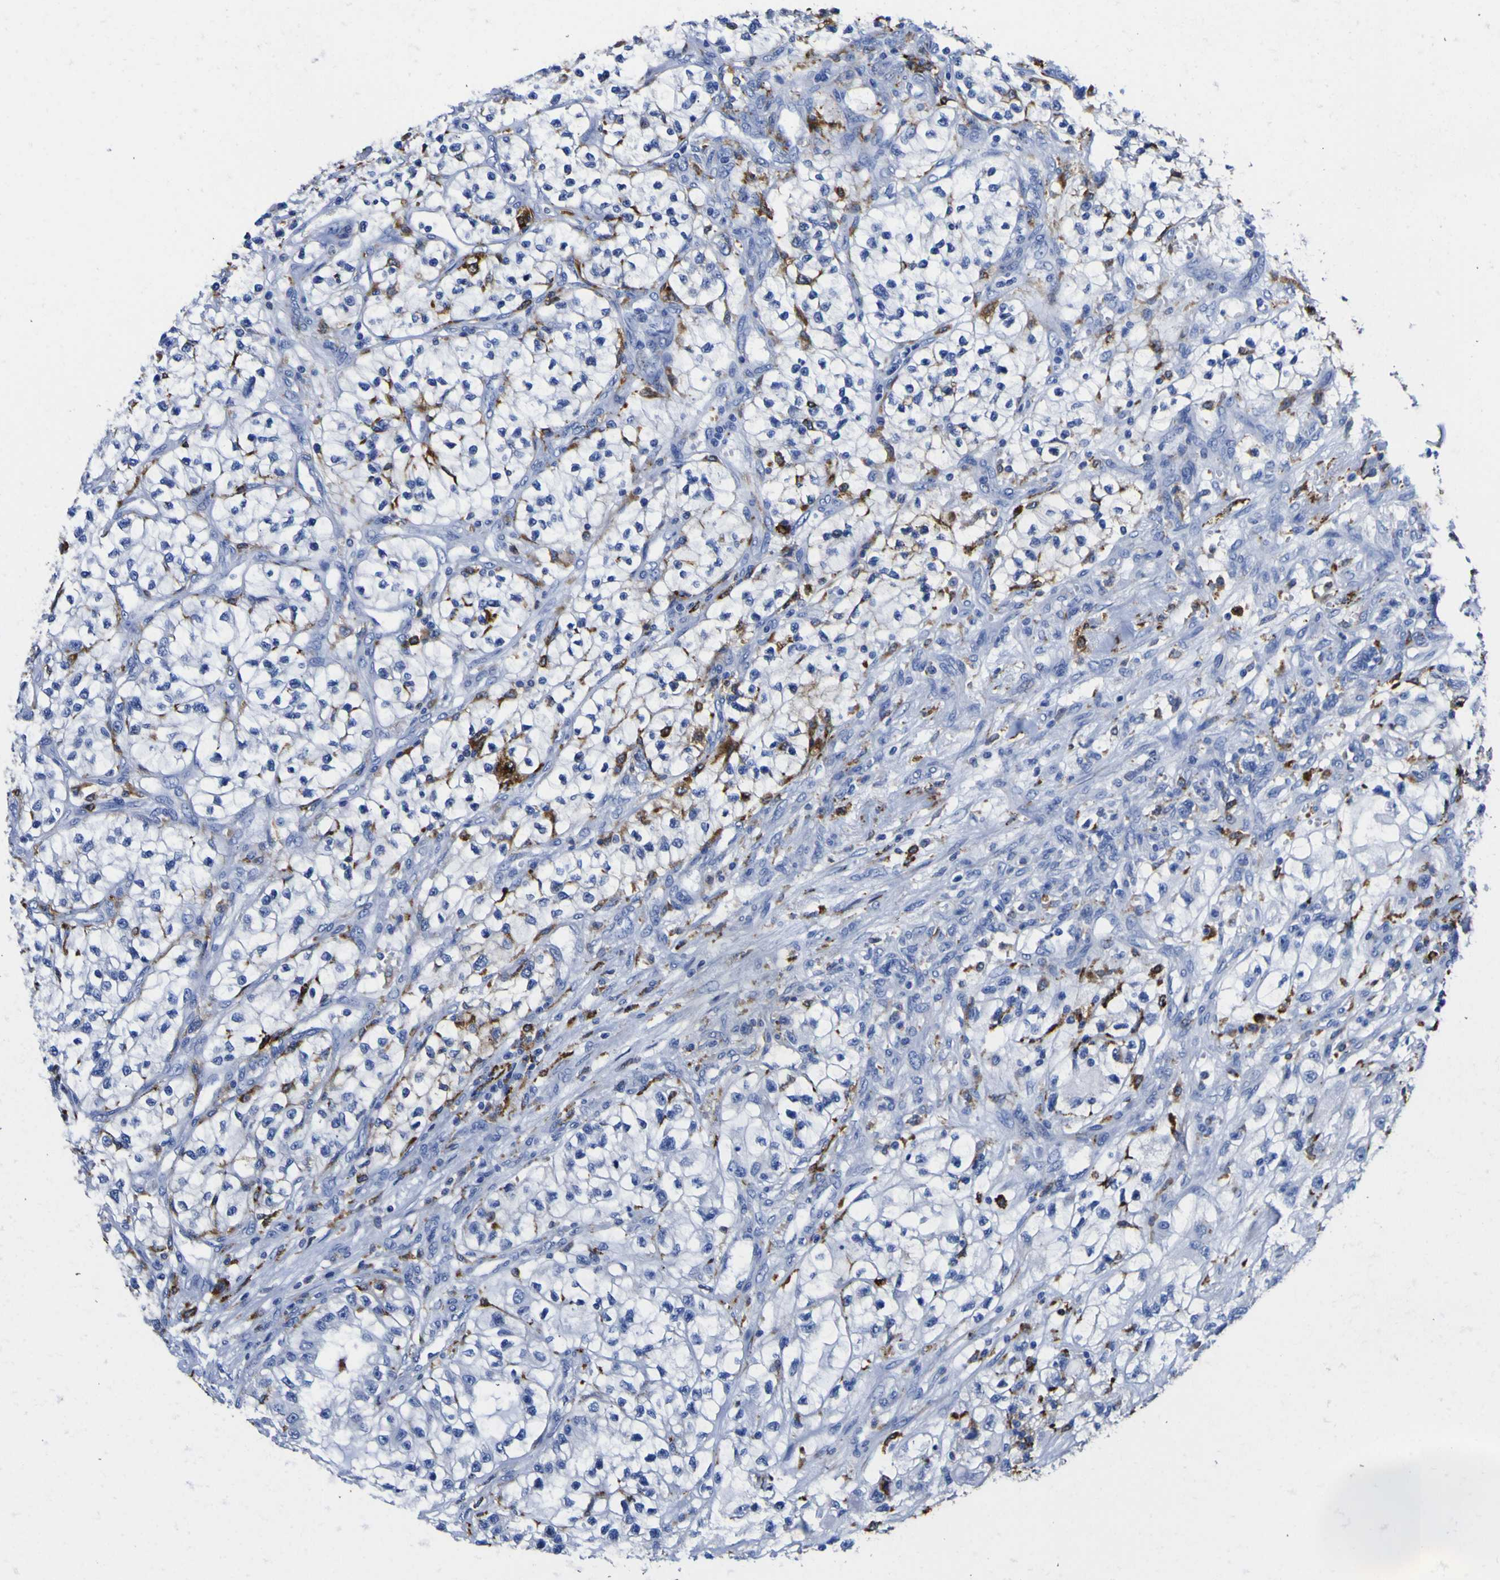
{"staining": {"intensity": "strong", "quantity": "<25%", "location": "cytoplasmic/membranous"}, "tissue": "renal cancer", "cell_type": "Tumor cells", "image_type": "cancer", "snomed": [{"axis": "morphology", "description": "Adenocarcinoma, NOS"}, {"axis": "topography", "description": "Kidney"}], "caption": "This is a photomicrograph of immunohistochemistry staining of renal adenocarcinoma, which shows strong expression in the cytoplasmic/membranous of tumor cells.", "gene": "HLA-DQA1", "patient": {"sex": "female", "age": 57}}